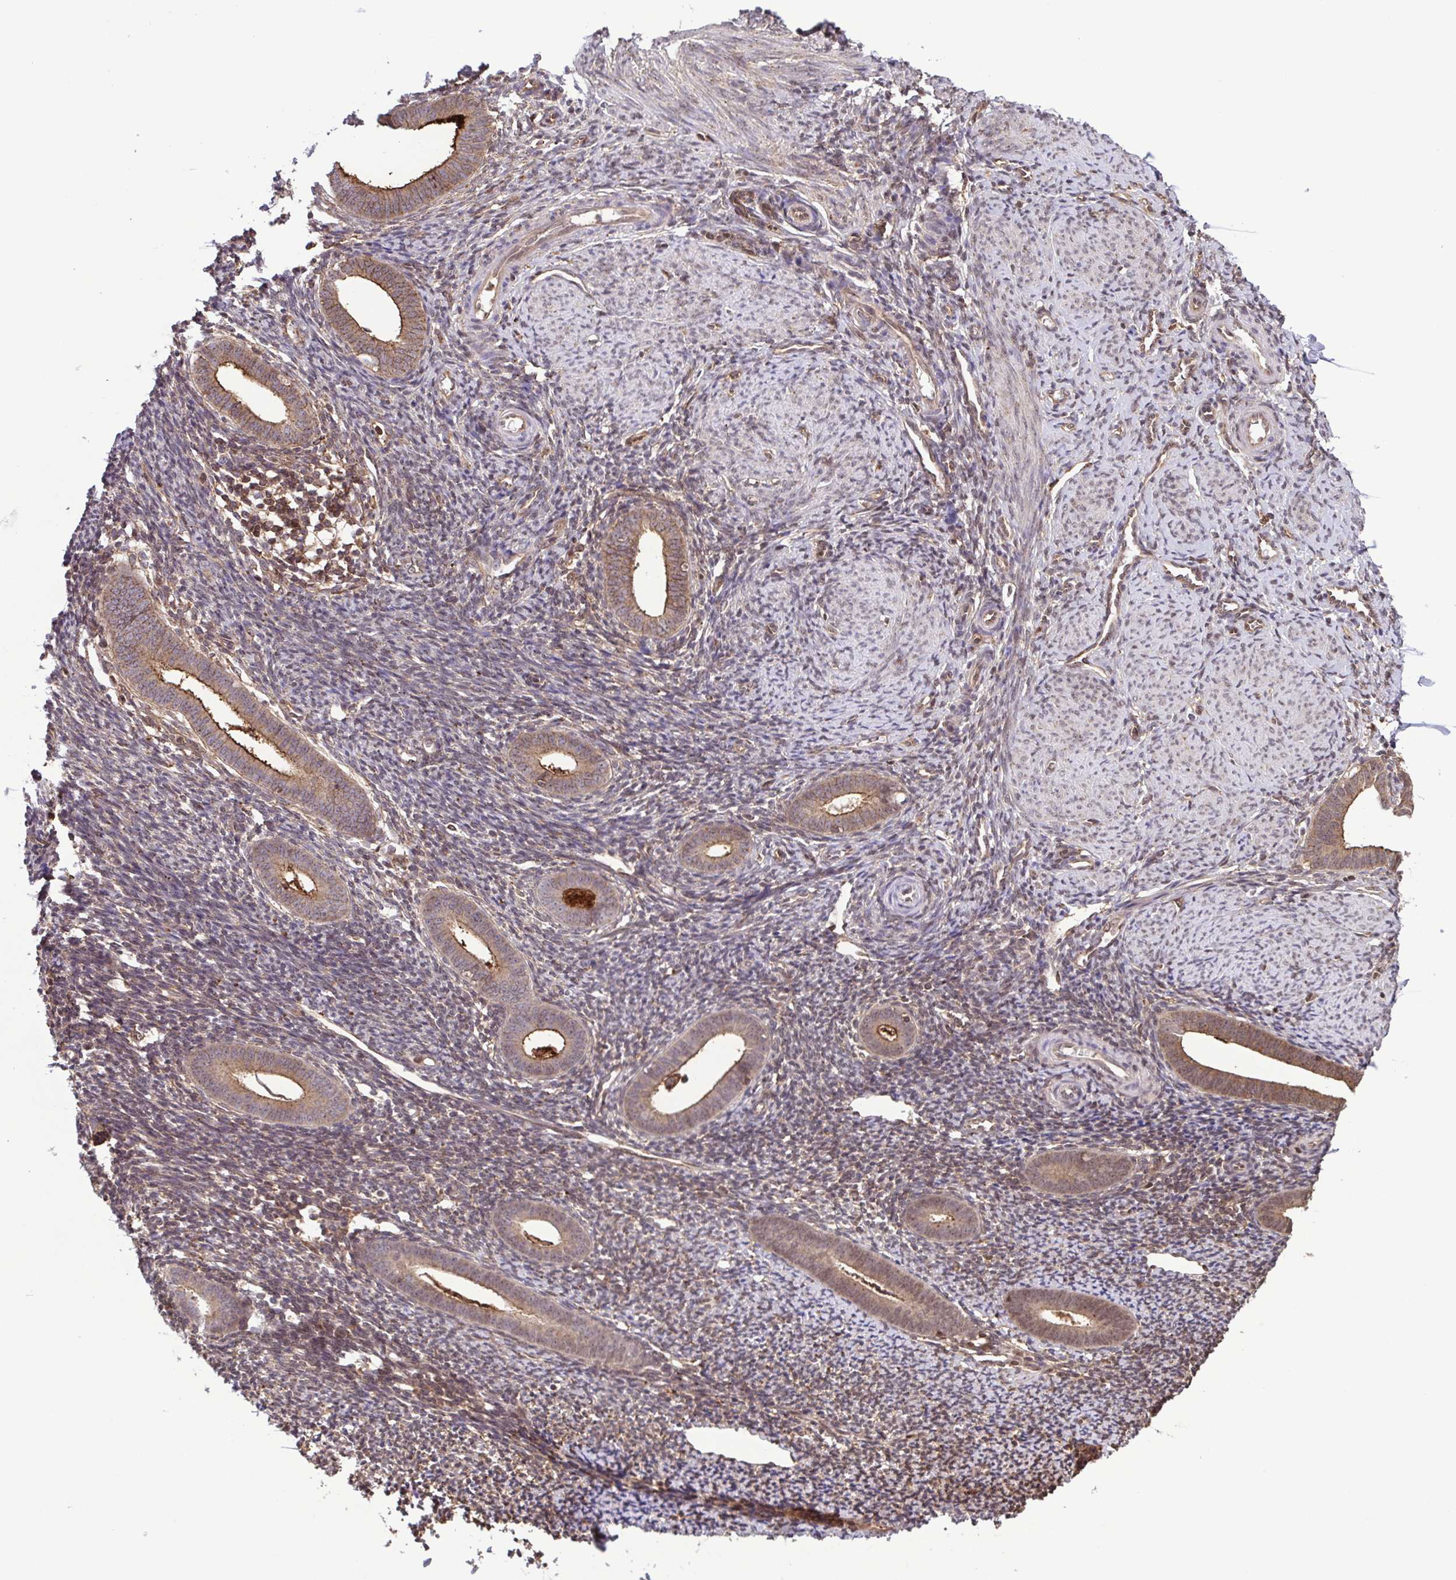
{"staining": {"intensity": "weak", "quantity": "<25%", "location": "cytoplasmic/membranous"}, "tissue": "endometrium", "cell_type": "Cells in endometrial stroma", "image_type": "normal", "snomed": [{"axis": "morphology", "description": "Normal tissue, NOS"}, {"axis": "topography", "description": "Endometrium"}], "caption": "This photomicrograph is of normal endometrium stained with immunohistochemistry (IHC) to label a protein in brown with the nuclei are counter-stained blue. There is no staining in cells in endometrial stroma. (DAB (3,3'-diaminobenzidine) immunohistochemistry, high magnification).", "gene": "CHMP1B", "patient": {"sex": "female", "age": 39}}